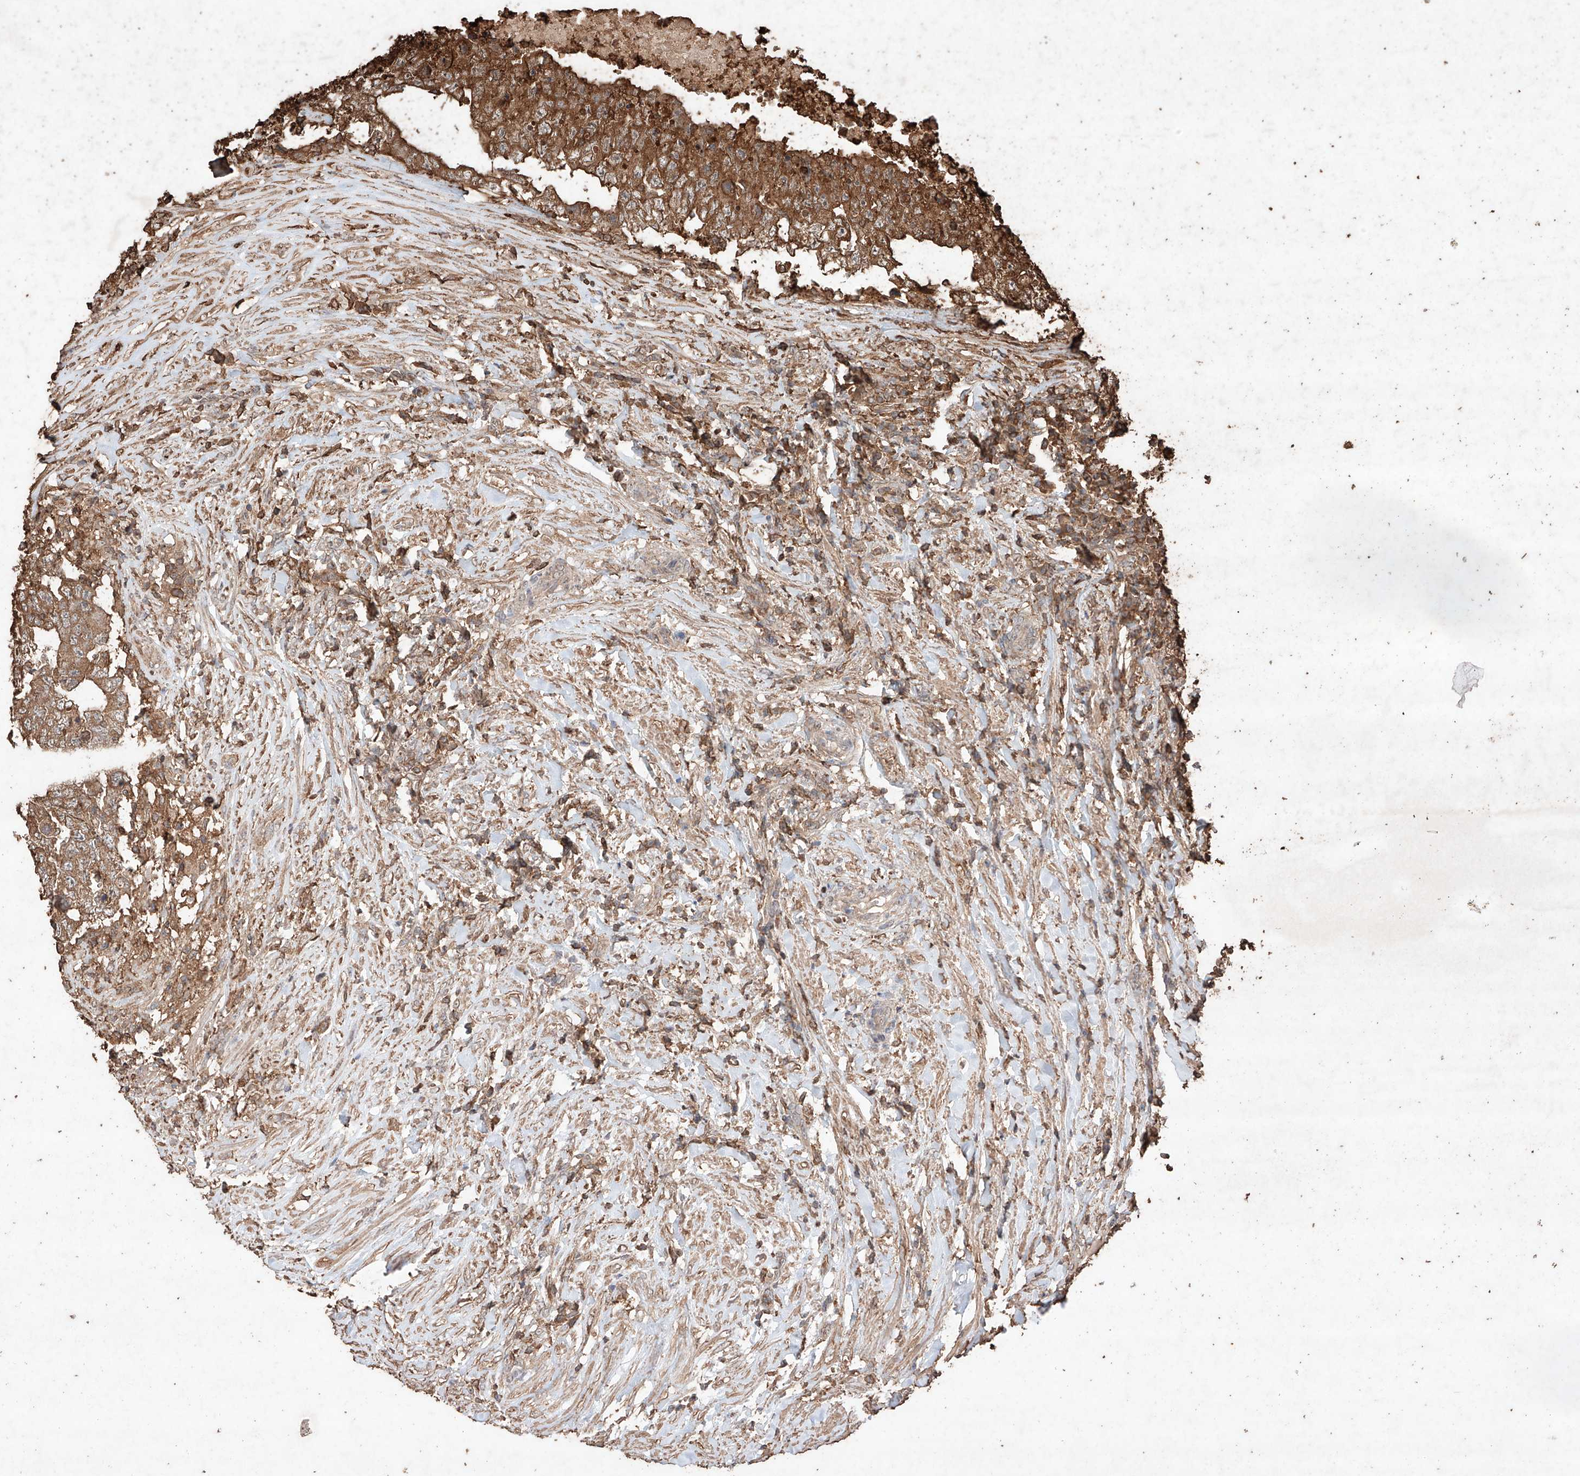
{"staining": {"intensity": "moderate", "quantity": ">75%", "location": "cytoplasmic/membranous"}, "tissue": "testis cancer", "cell_type": "Tumor cells", "image_type": "cancer", "snomed": [{"axis": "morphology", "description": "Carcinoma, Embryonal, NOS"}, {"axis": "topography", "description": "Testis"}], "caption": "Immunohistochemical staining of human testis embryonal carcinoma reveals medium levels of moderate cytoplasmic/membranous protein expression in about >75% of tumor cells.", "gene": "M6PR", "patient": {"sex": "male", "age": 26}}